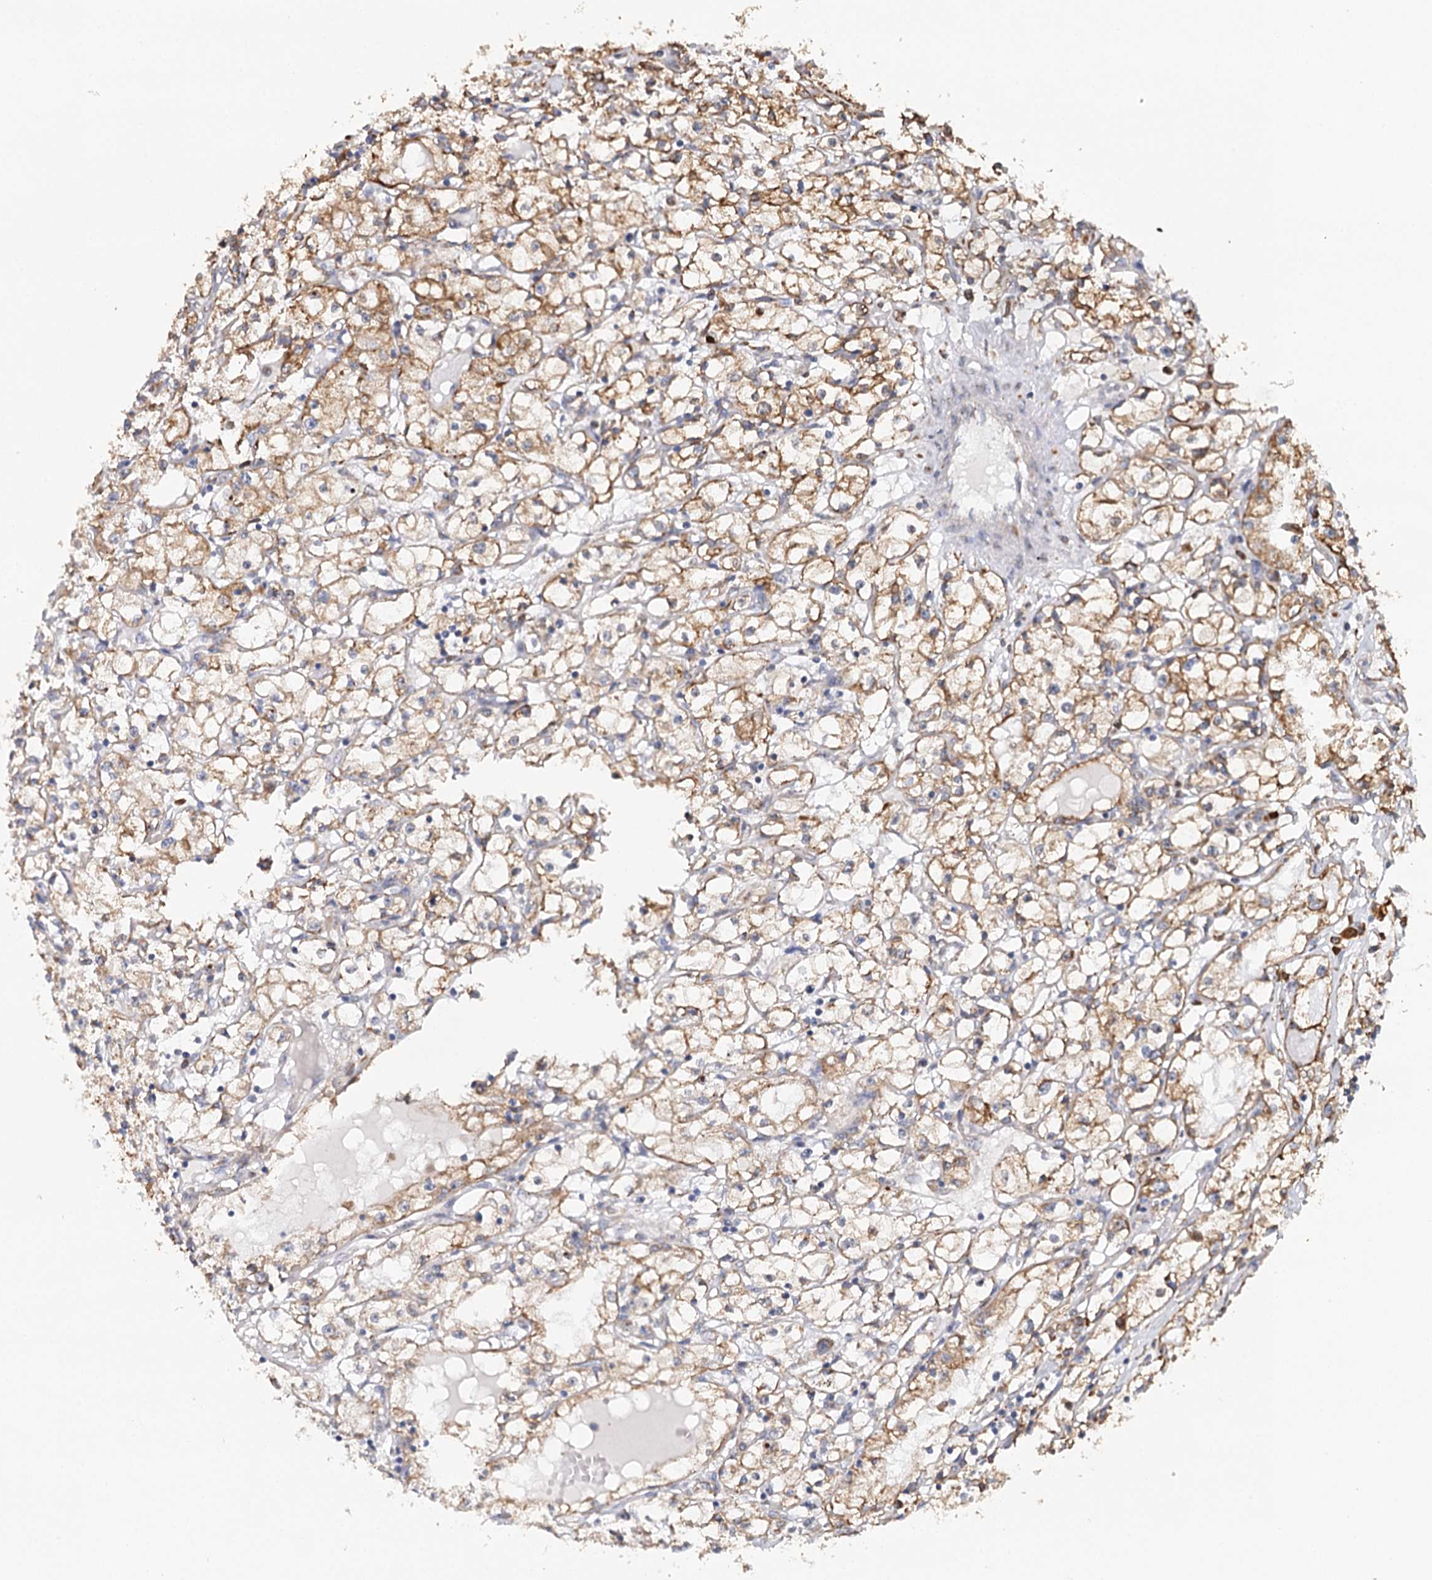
{"staining": {"intensity": "strong", "quantity": "25%-75%", "location": "cytoplasmic/membranous"}, "tissue": "renal cancer", "cell_type": "Tumor cells", "image_type": "cancer", "snomed": [{"axis": "morphology", "description": "Adenocarcinoma, NOS"}, {"axis": "topography", "description": "Kidney"}], "caption": "Renal adenocarcinoma stained with DAB (3,3'-diaminobenzidine) immunohistochemistry (IHC) shows high levels of strong cytoplasmic/membranous staining in approximately 25%-75% of tumor cells. (DAB IHC with brightfield microscopy, high magnification).", "gene": "VEGFA", "patient": {"sex": "male", "age": 56}}